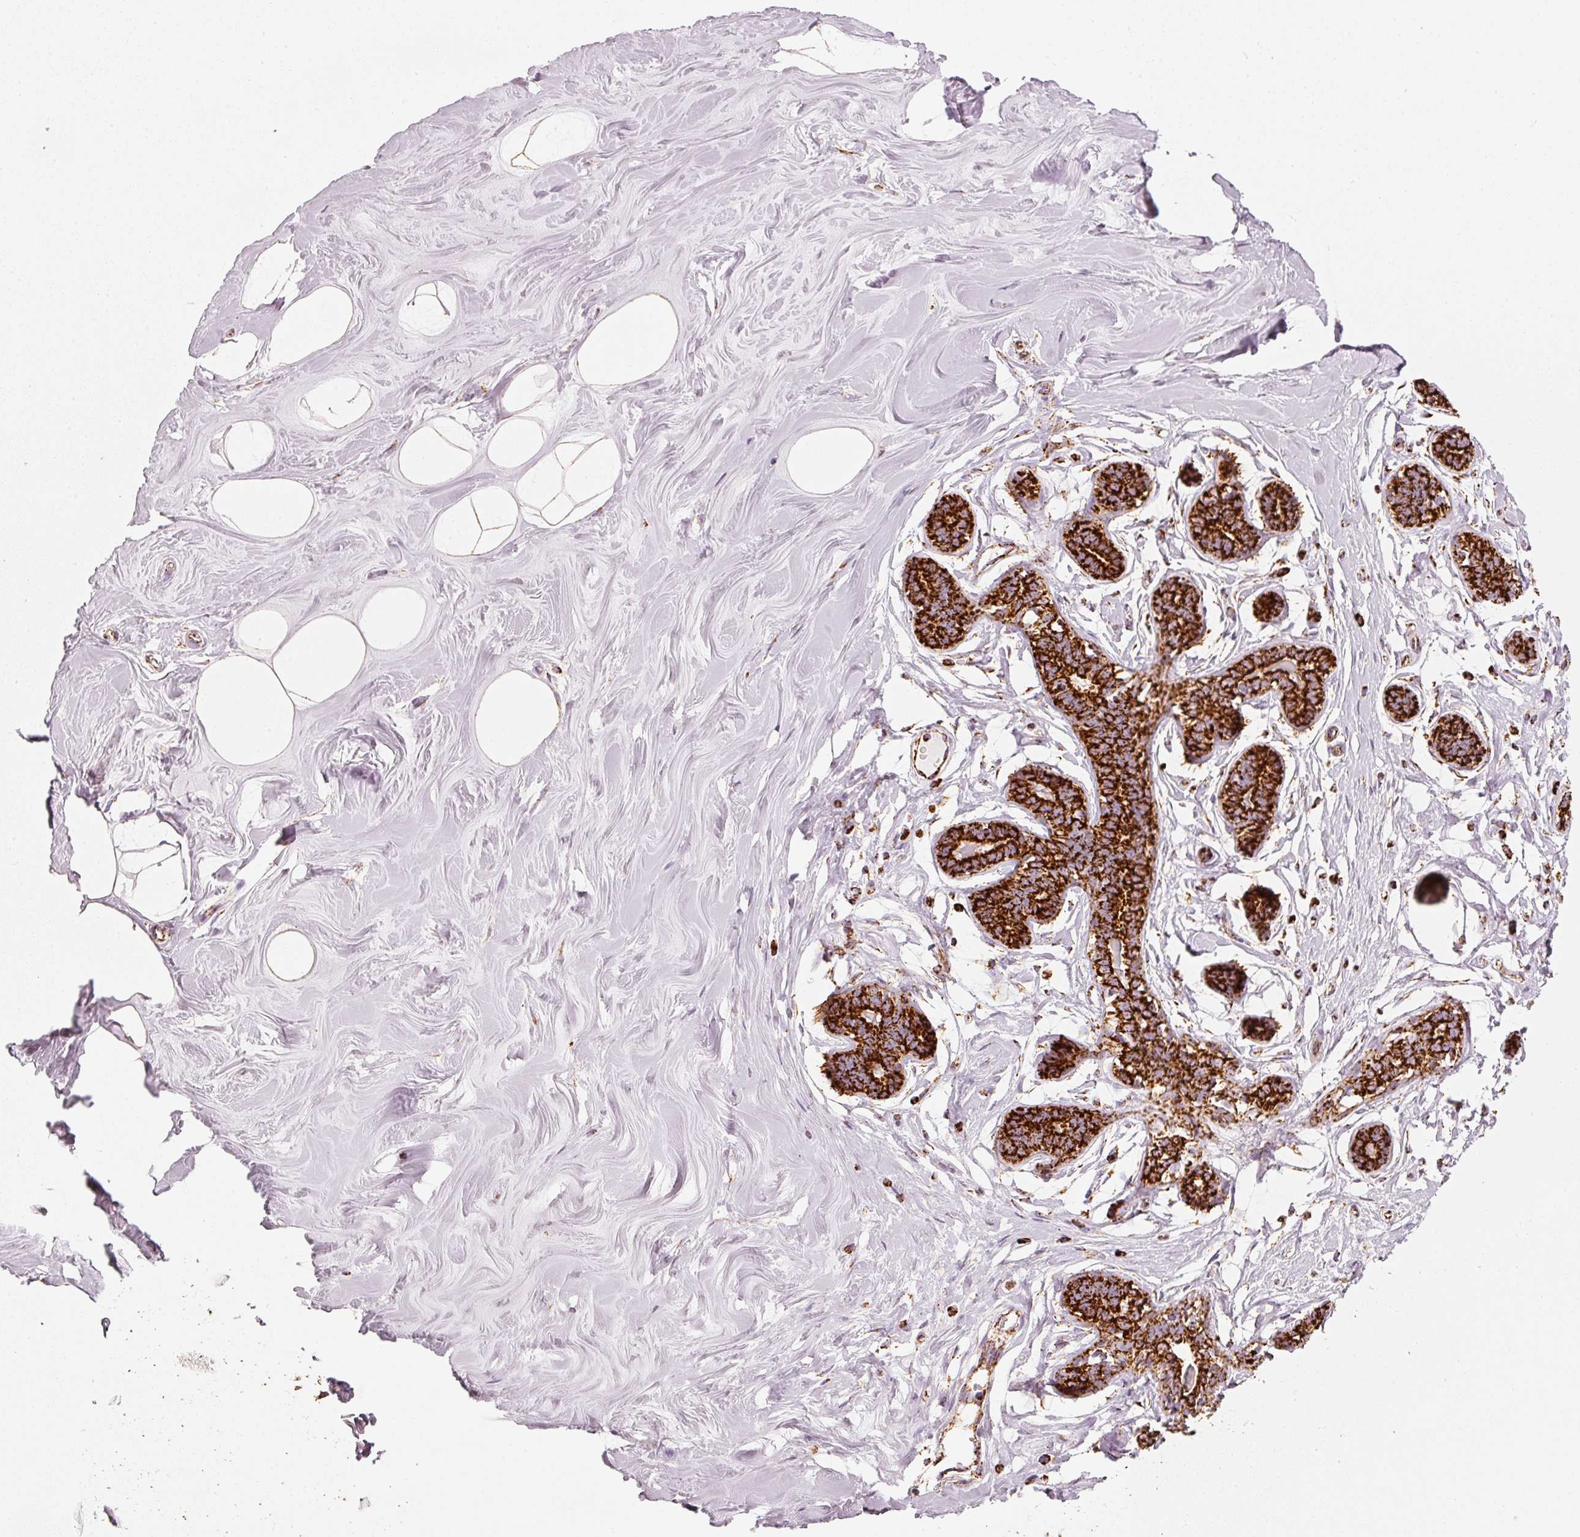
{"staining": {"intensity": "moderate", "quantity": ">75%", "location": "cytoplasmic/membranous"}, "tissue": "breast", "cell_type": "Adipocytes", "image_type": "normal", "snomed": [{"axis": "morphology", "description": "Normal tissue, NOS"}, {"axis": "topography", "description": "Breast"}], "caption": "Protein expression analysis of normal breast exhibits moderate cytoplasmic/membranous positivity in approximately >75% of adipocytes.", "gene": "MT", "patient": {"sex": "female", "age": 25}}